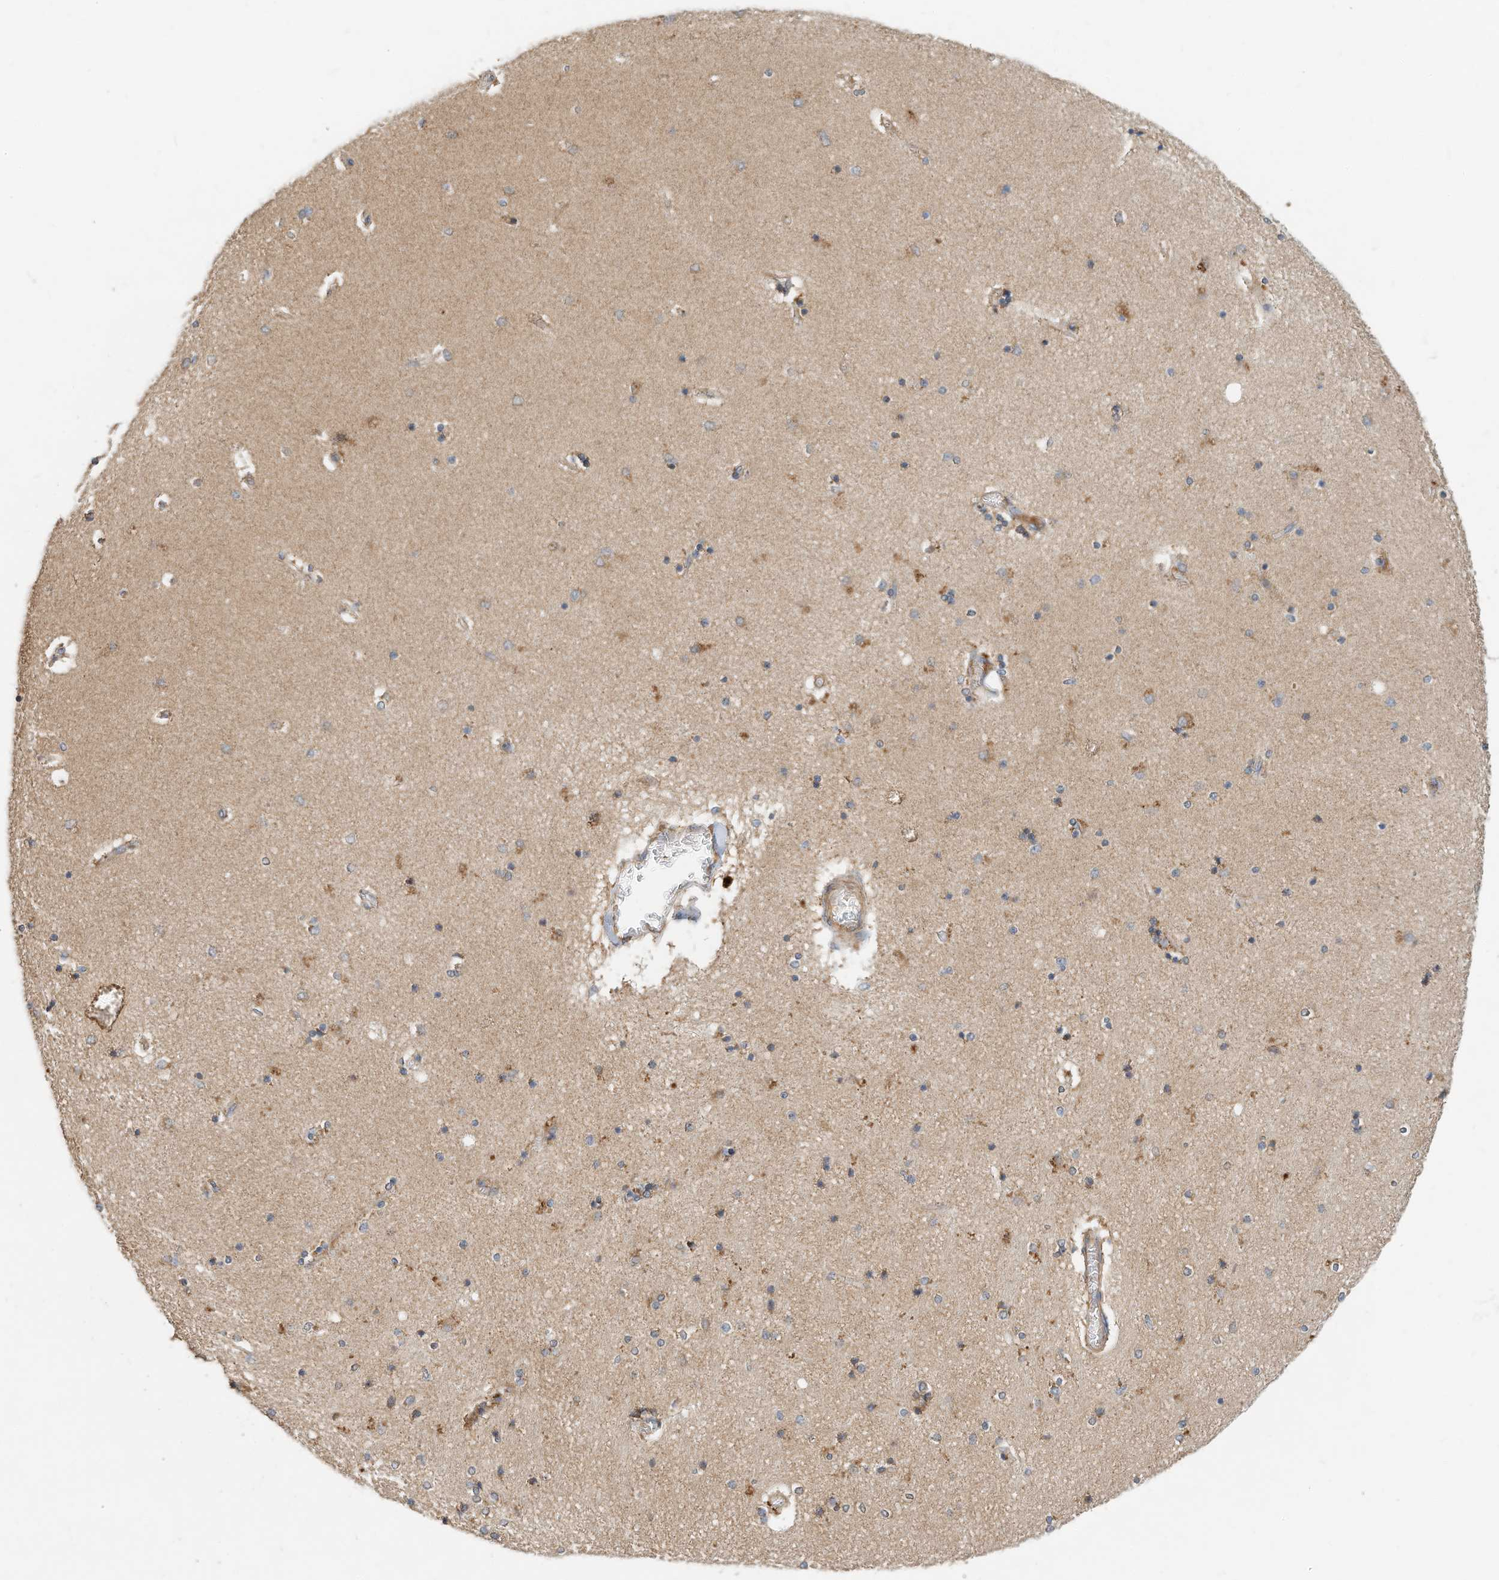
{"staining": {"intensity": "moderate", "quantity": "<25%", "location": "cytoplasmic/membranous"}, "tissue": "hippocampus", "cell_type": "Glial cells", "image_type": "normal", "snomed": [{"axis": "morphology", "description": "Normal tissue, NOS"}, {"axis": "topography", "description": "Hippocampus"}], "caption": "Benign hippocampus displays moderate cytoplasmic/membranous positivity in about <25% of glial cells, visualized by immunohistochemistry. The staining is performed using DAB brown chromogen to label protein expression. The nuclei are counter-stained blue using hematoxylin.", "gene": "CPAMD8", "patient": {"sex": "female", "age": 54}}